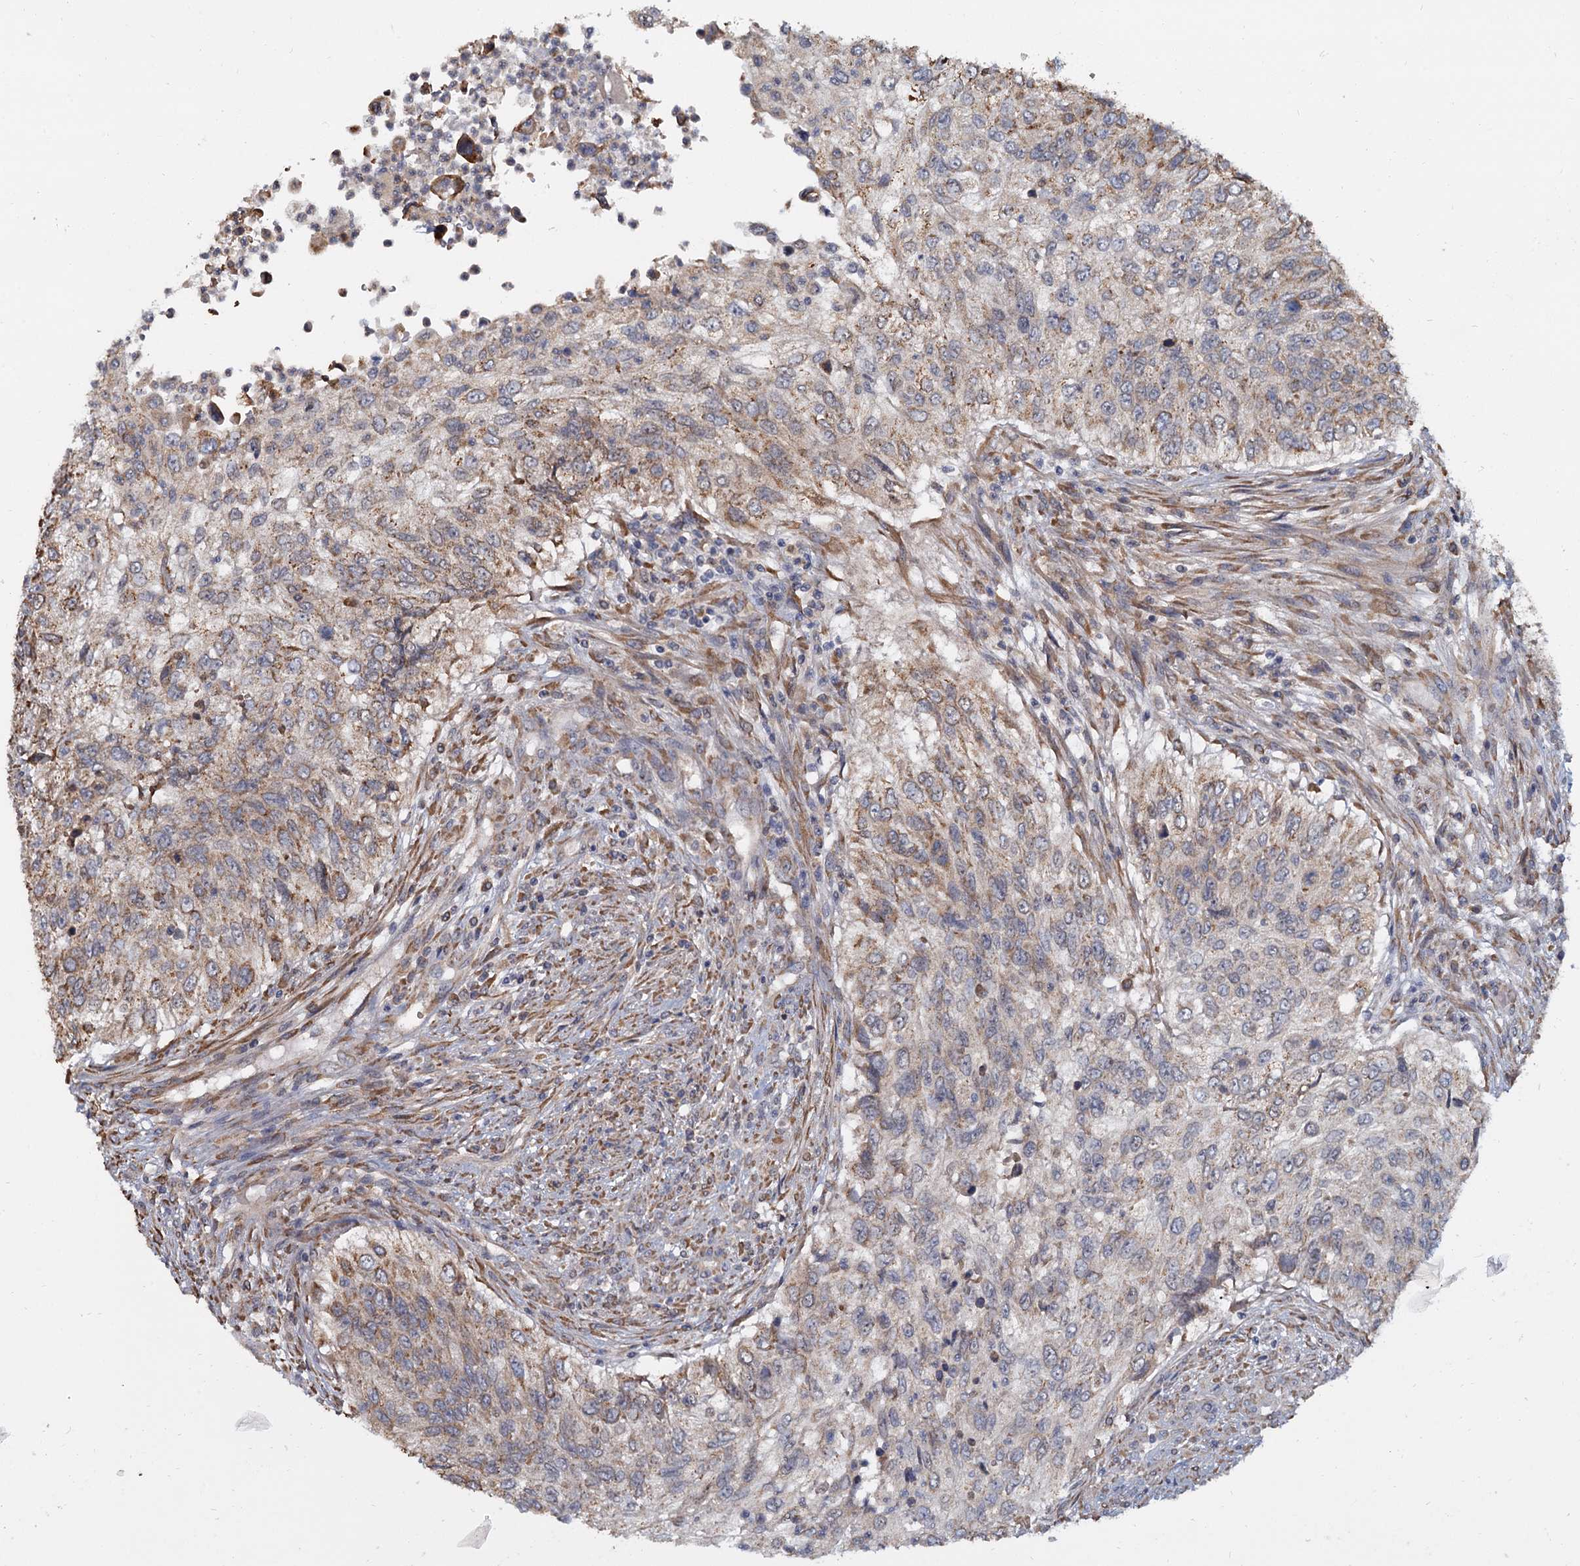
{"staining": {"intensity": "weak", "quantity": ">75%", "location": "cytoplasmic/membranous"}, "tissue": "urothelial cancer", "cell_type": "Tumor cells", "image_type": "cancer", "snomed": [{"axis": "morphology", "description": "Urothelial carcinoma, High grade"}, {"axis": "topography", "description": "Urinary bladder"}], "caption": "Tumor cells show low levels of weak cytoplasmic/membranous staining in about >75% of cells in urothelial carcinoma (high-grade).", "gene": "LRRC51", "patient": {"sex": "female", "age": 60}}